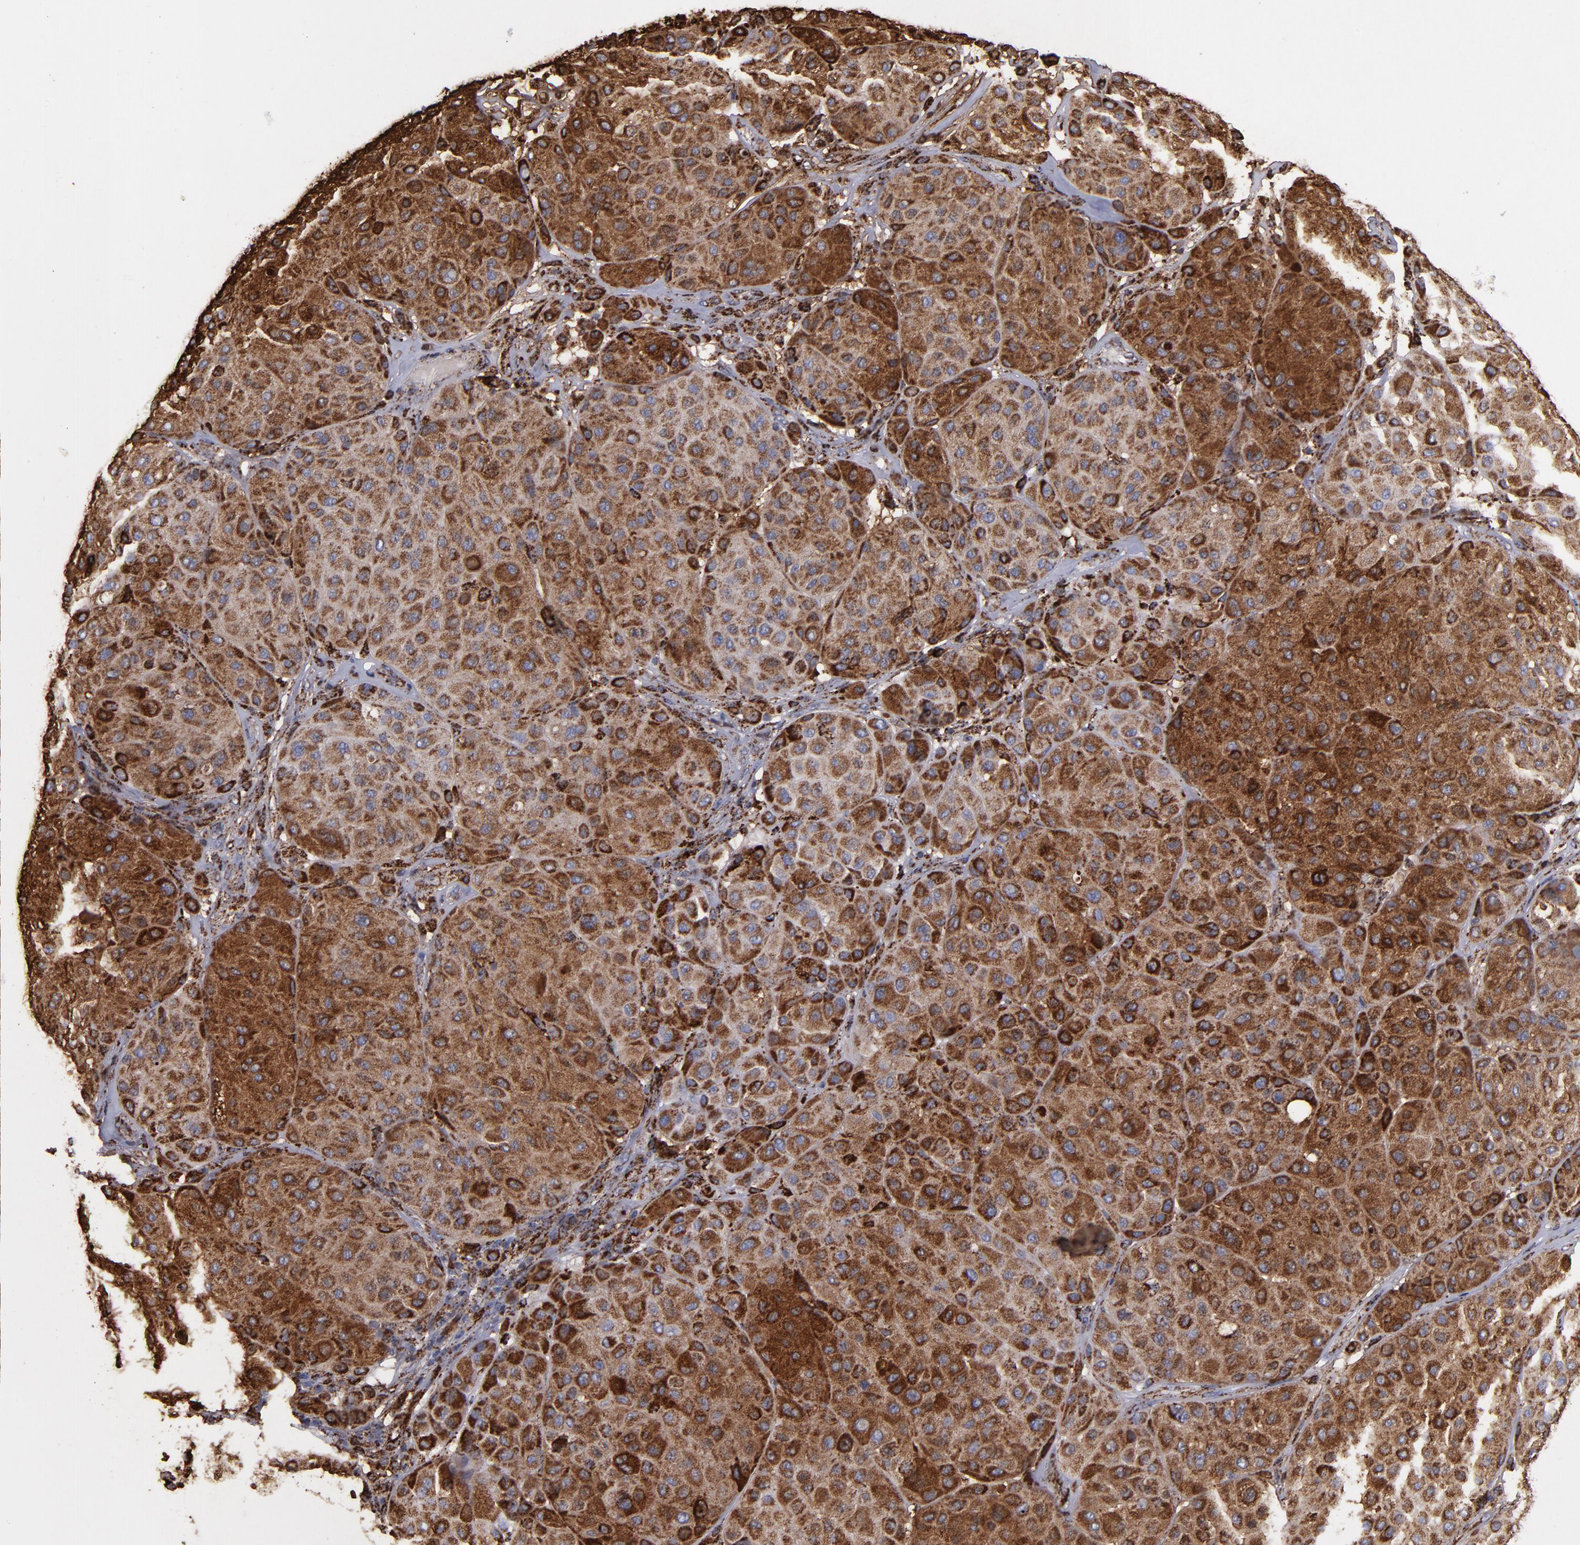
{"staining": {"intensity": "strong", "quantity": ">75%", "location": "cytoplasmic/membranous"}, "tissue": "melanoma", "cell_type": "Tumor cells", "image_type": "cancer", "snomed": [{"axis": "morphology", "description": "Normal tissue, NOS"}, {"axis": "morphology", "description": "Malignant melanoma, Metastatic site"}, {"axis": "topography", "description": "Skin"}], "caption": "Immunohistochemical staining of human melanoma exhibits high levels of strong cytoplasmic/membranous protein positivity in about >75% of tumor cells. Nuclei are stained in blue.", "gene": "SOD2", "patient": {"sex": "male", "age": 41}}